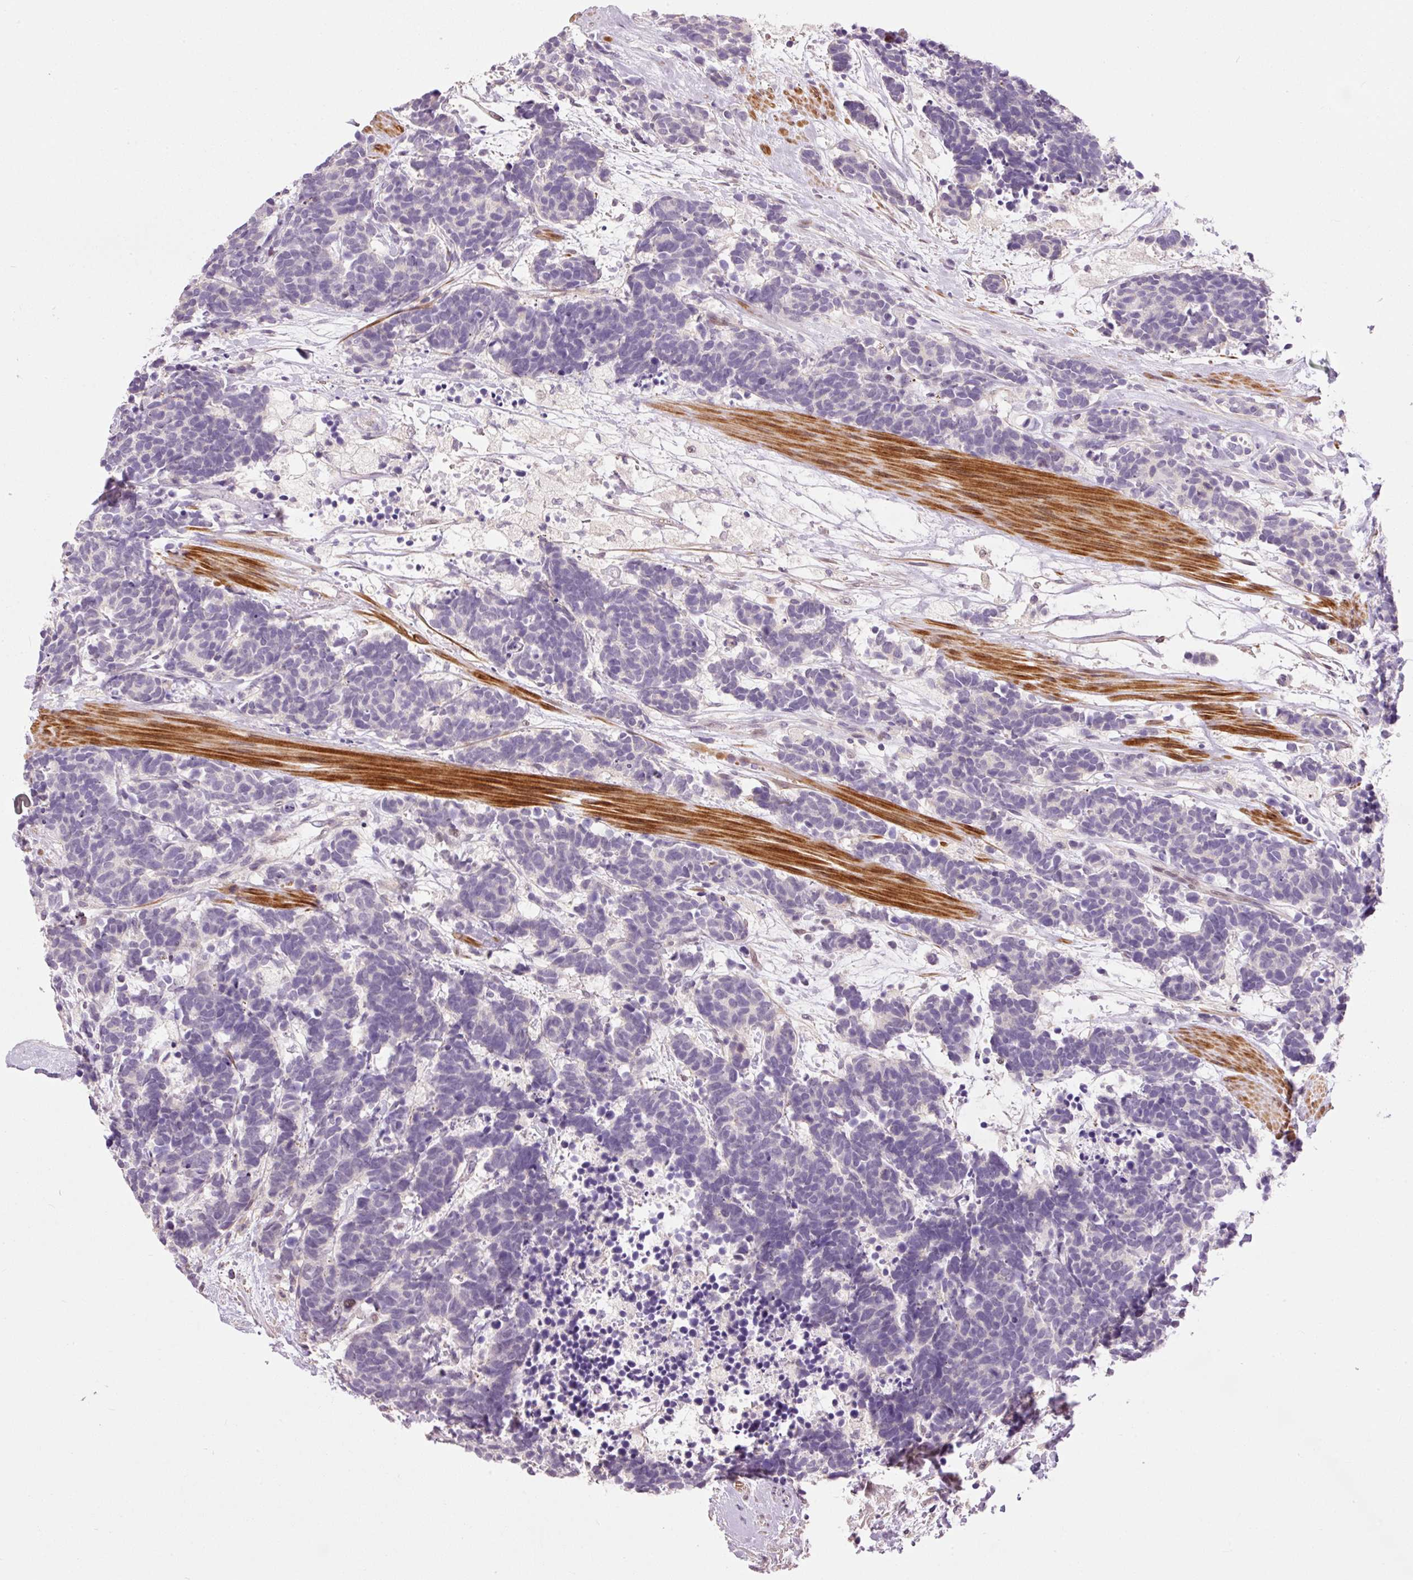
{"staining": {"intensity": "negative", "quantity": "none", "location": "none"}, "tissue": "carcinoid", "cell_type": "Tumor cells", "image_type": "cancer", "snomed": [{"axis": "morphology", "description": "Carcinoma, NOS"}, {"axis": "morphology", "description": "Carcinoid, malignant, NOS"}, {"axis": "topography", "description": "Prostate"}], "caption": "There is no significant positivity in tumor cells of carcinoid.", "gene": "HNF1A", "patient": {"sex": "male", "age": 57}}